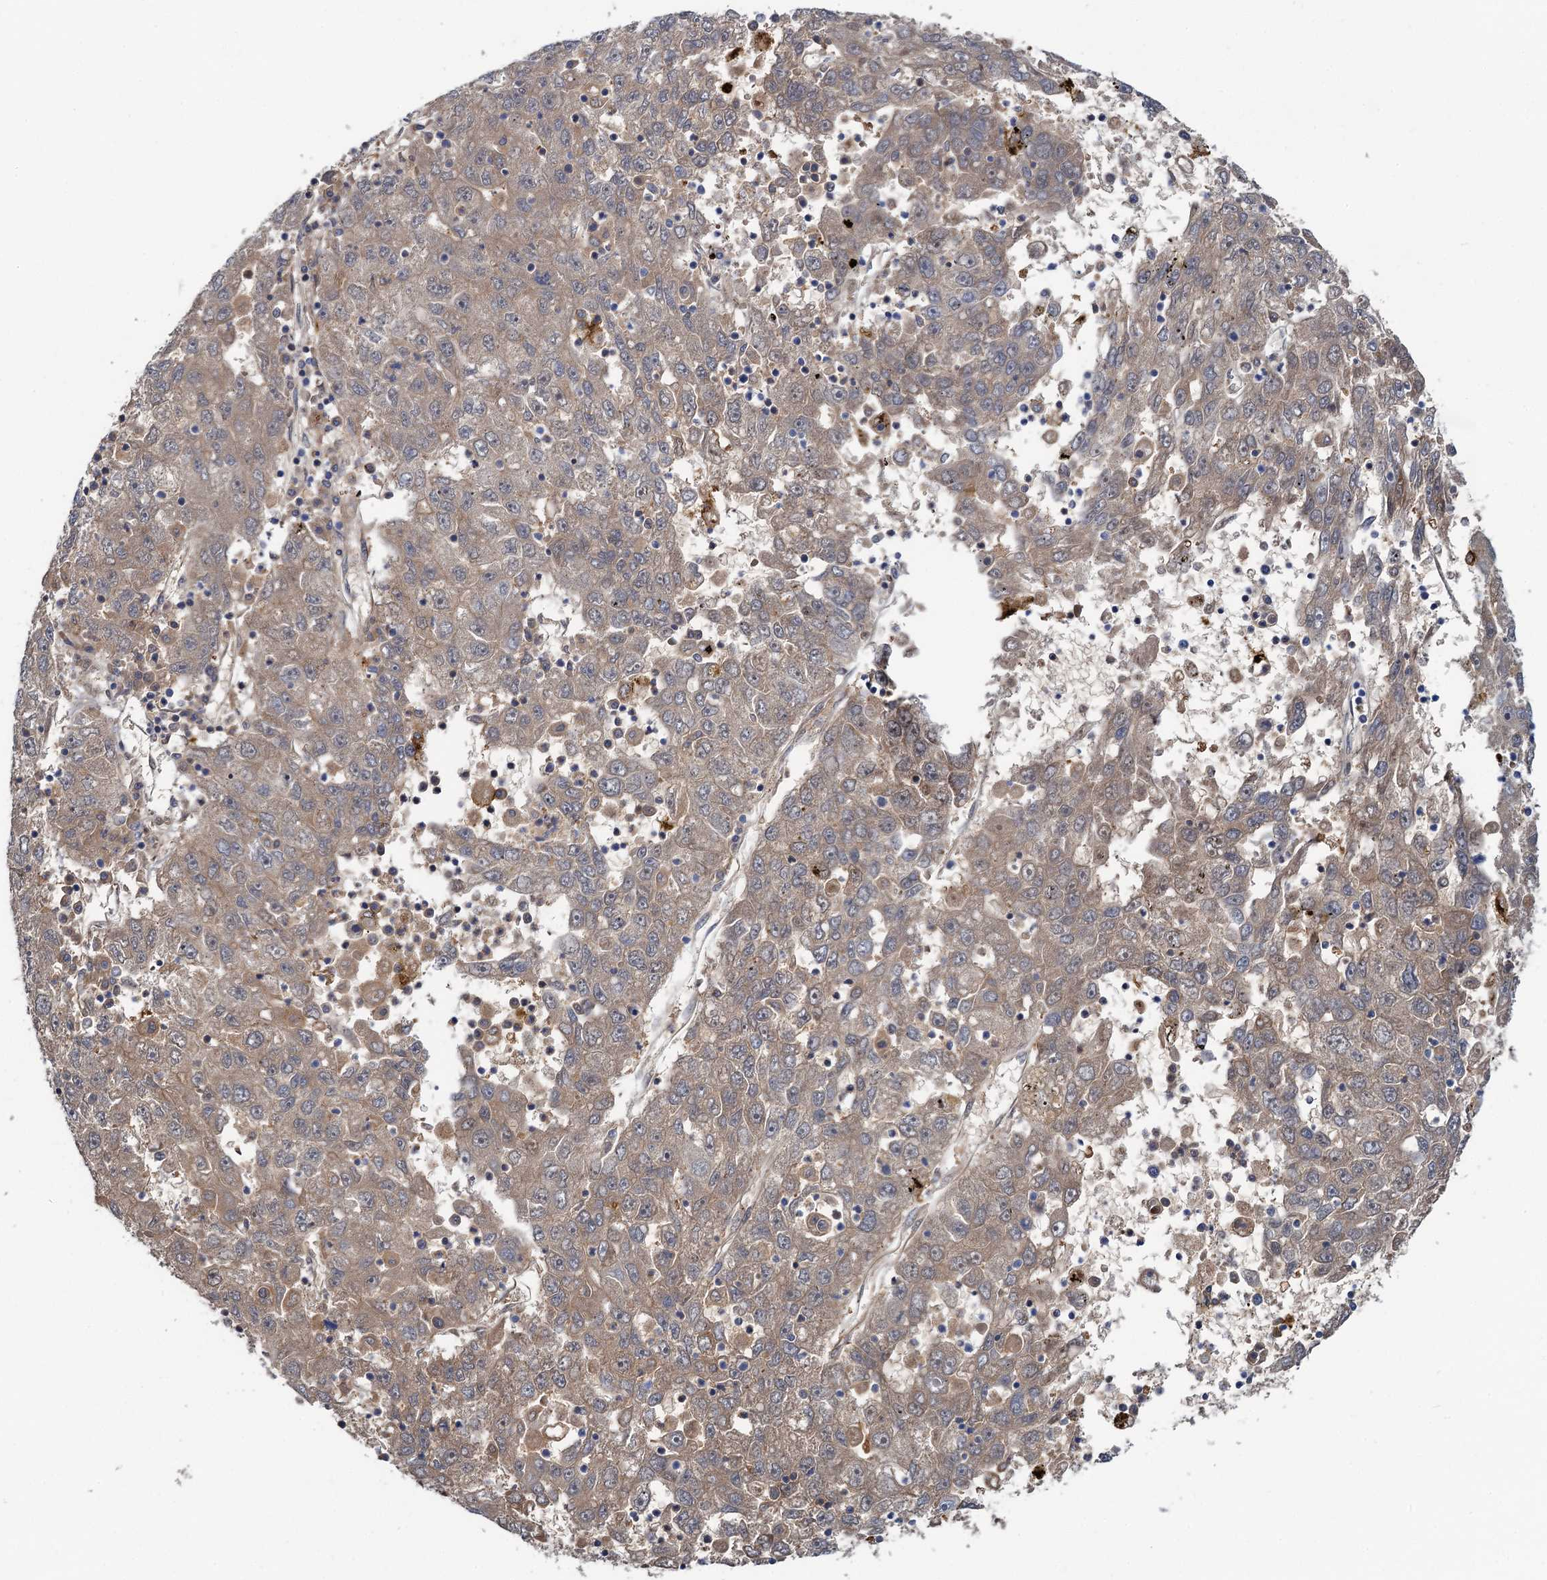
{"staining": {"intensity": "weak", "quantity": ">75%", "location": "cytoplasmic/membranous"}, "tissue": "liver cancer", "cell_type": "Tumor cells", "image_type": "cancer", "snomed": [{"axis": "morphology", "description": "Carcinoma, Hepatocellular, NOS"}, {"axis": "topography", "description": "Liver"}], "caption": "An immunohistochemistry (IHC) histopathology image of neoplastic tissue is shown. Protein staining in brown highlights weak cytoplasmic/membranous positivity in hepatocellular carcinoma (liver) within tumor cells.", "gene": "FAH", "patient": {"sex": "male", "age": 49}}